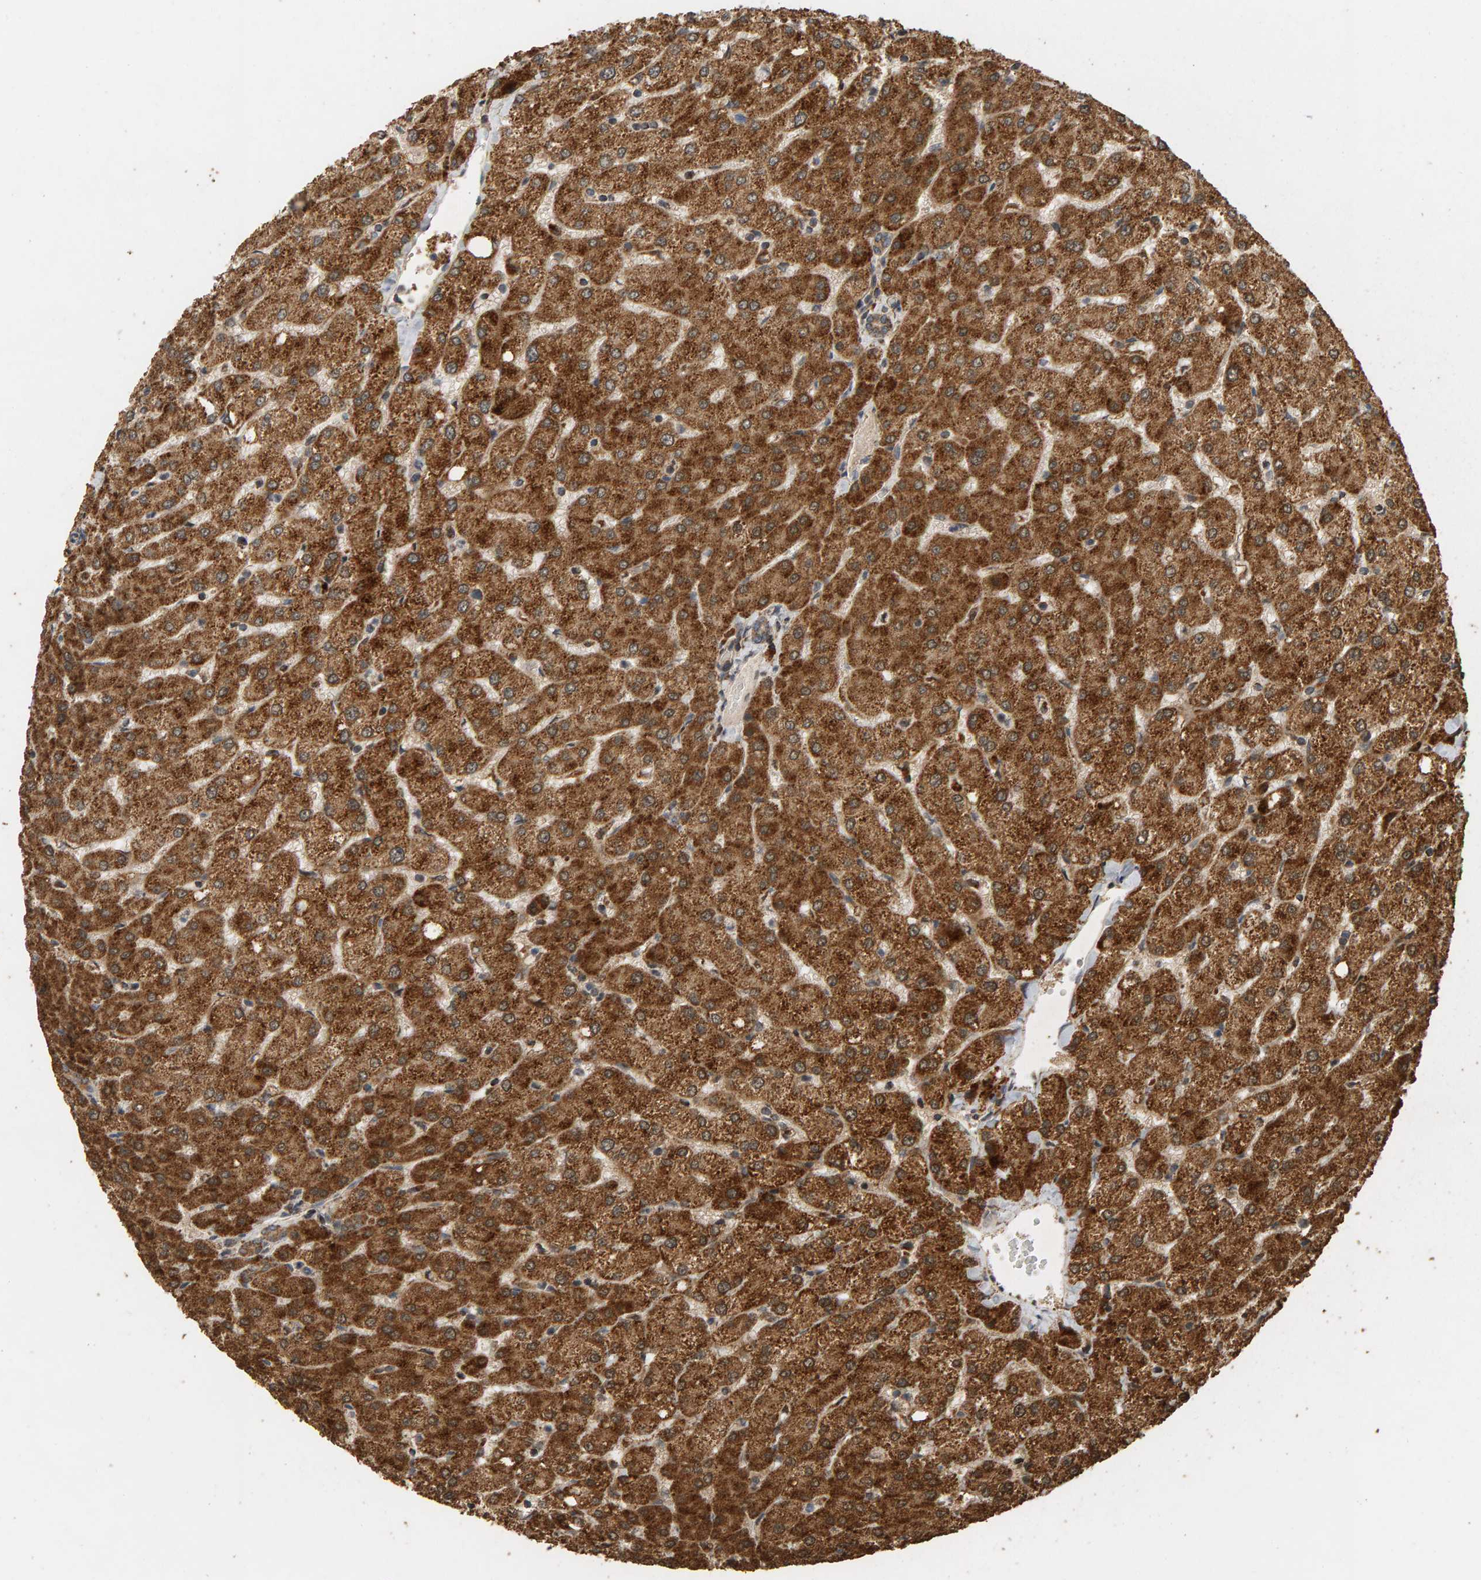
{"staining": {"intensity": "weak", "quantity": ">75%", "location": "cytoplasmic/membranous"}, "tissue": "liver", "cell_type": "Cholangiocytes", "image_type": "normal", "snomed": [{"axis": "morphology", "description": "Normal tissue, NOS"}, {"axis": "topography", "description": "Liver"}], "caption": "Weak cytoplasmic/membranous protein positivity is identified in approximately >75% of cholangiocytes in liver.", "gene": "GSTK1", "patient": {"sex": "female", "age": 54}}